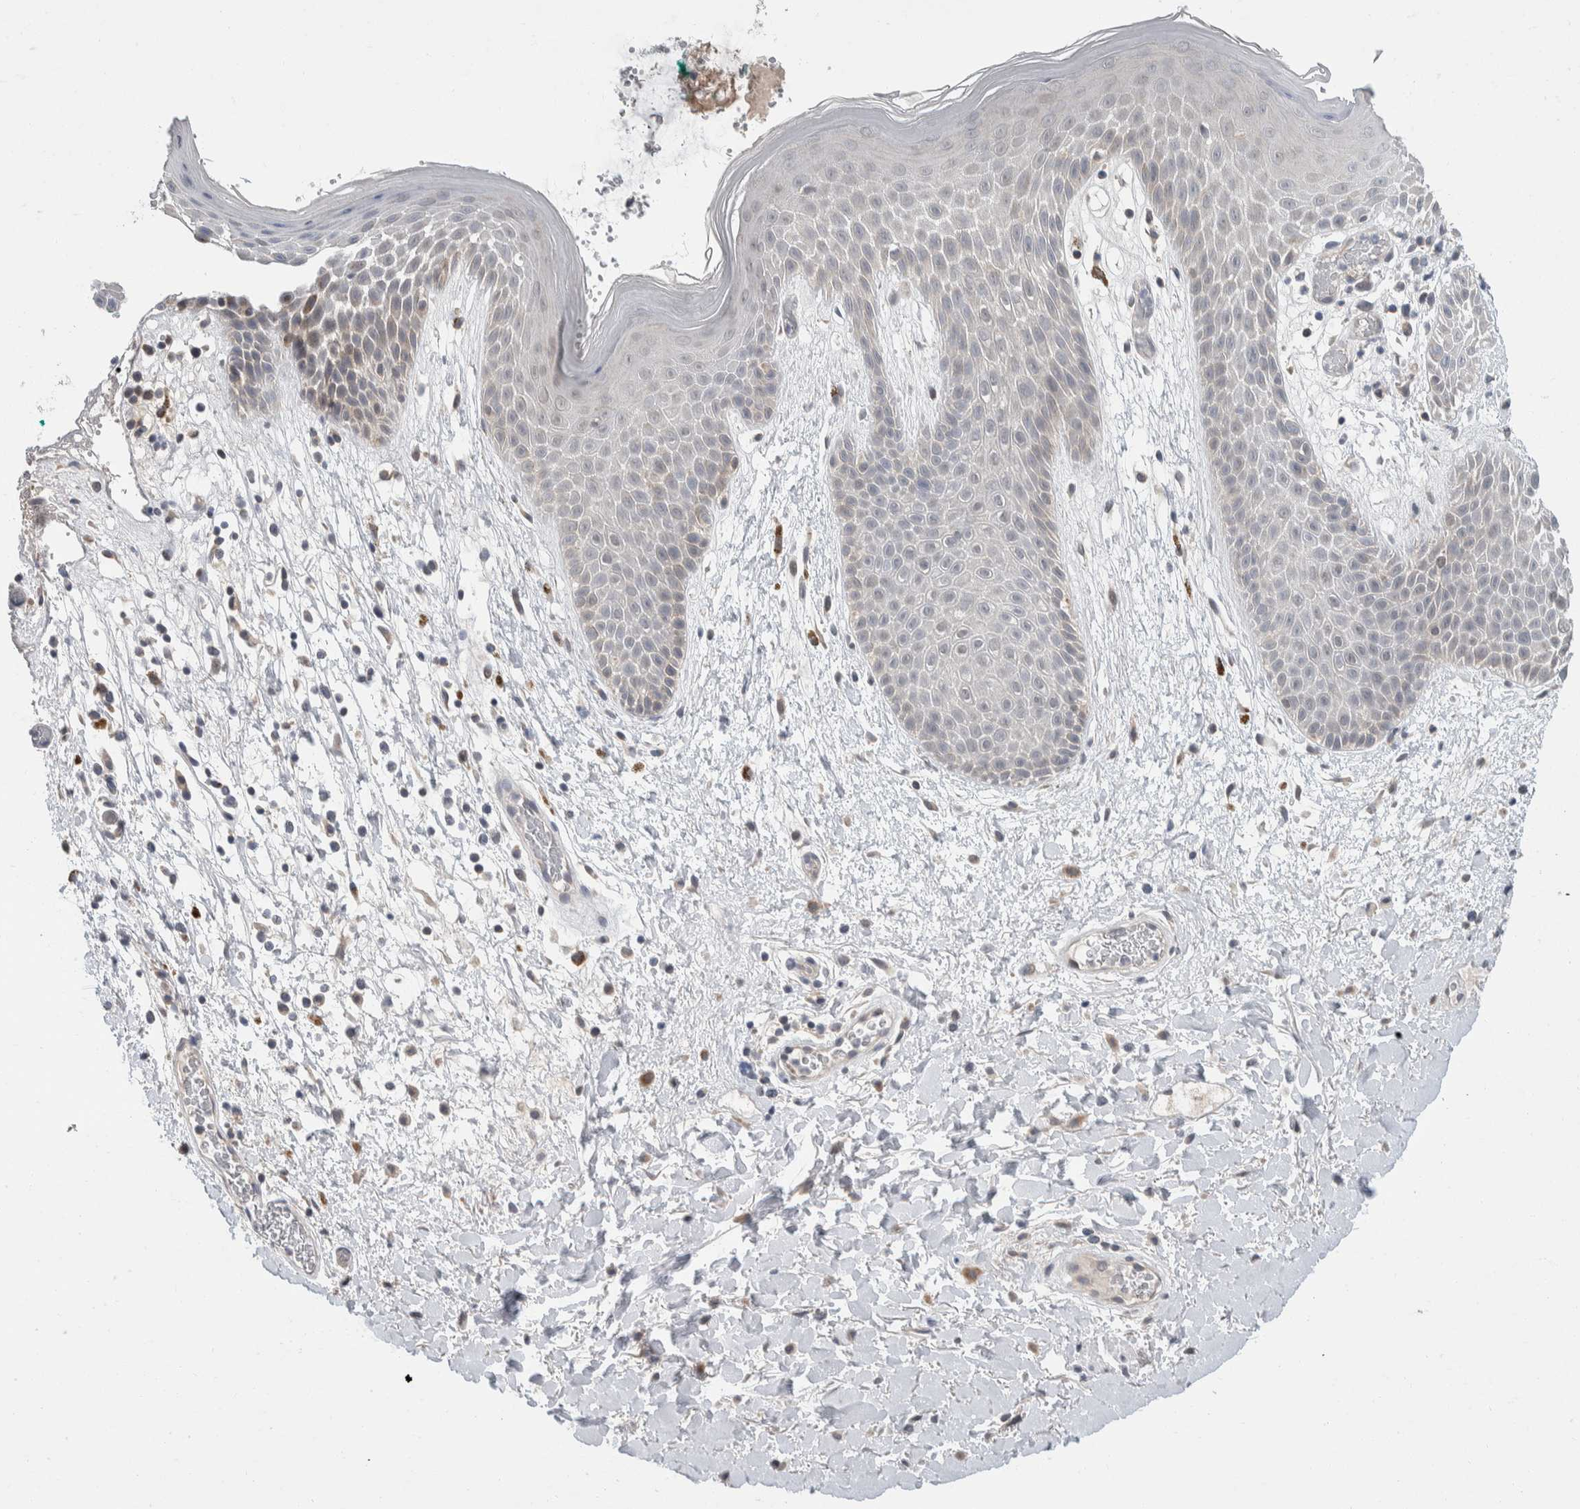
{"staining": {"intensity": "weak", "quantity": "<25%", "location": "cytoplasmic/membranous"}, "tissue": "skin", "cell_type": "Epidermal cells", "image_type": "normal", "snomed": [{"axis": "morphology", "description": "Normal tissue, NOS"}, {"axis": "topography", "description": "Anal"}], "caption": "DAB immunohistochemical staining of benign skin reveals no significant expression in epidermal cells.", "gene": "SHPK", "patient": {"sex": "male", "age": 74}}